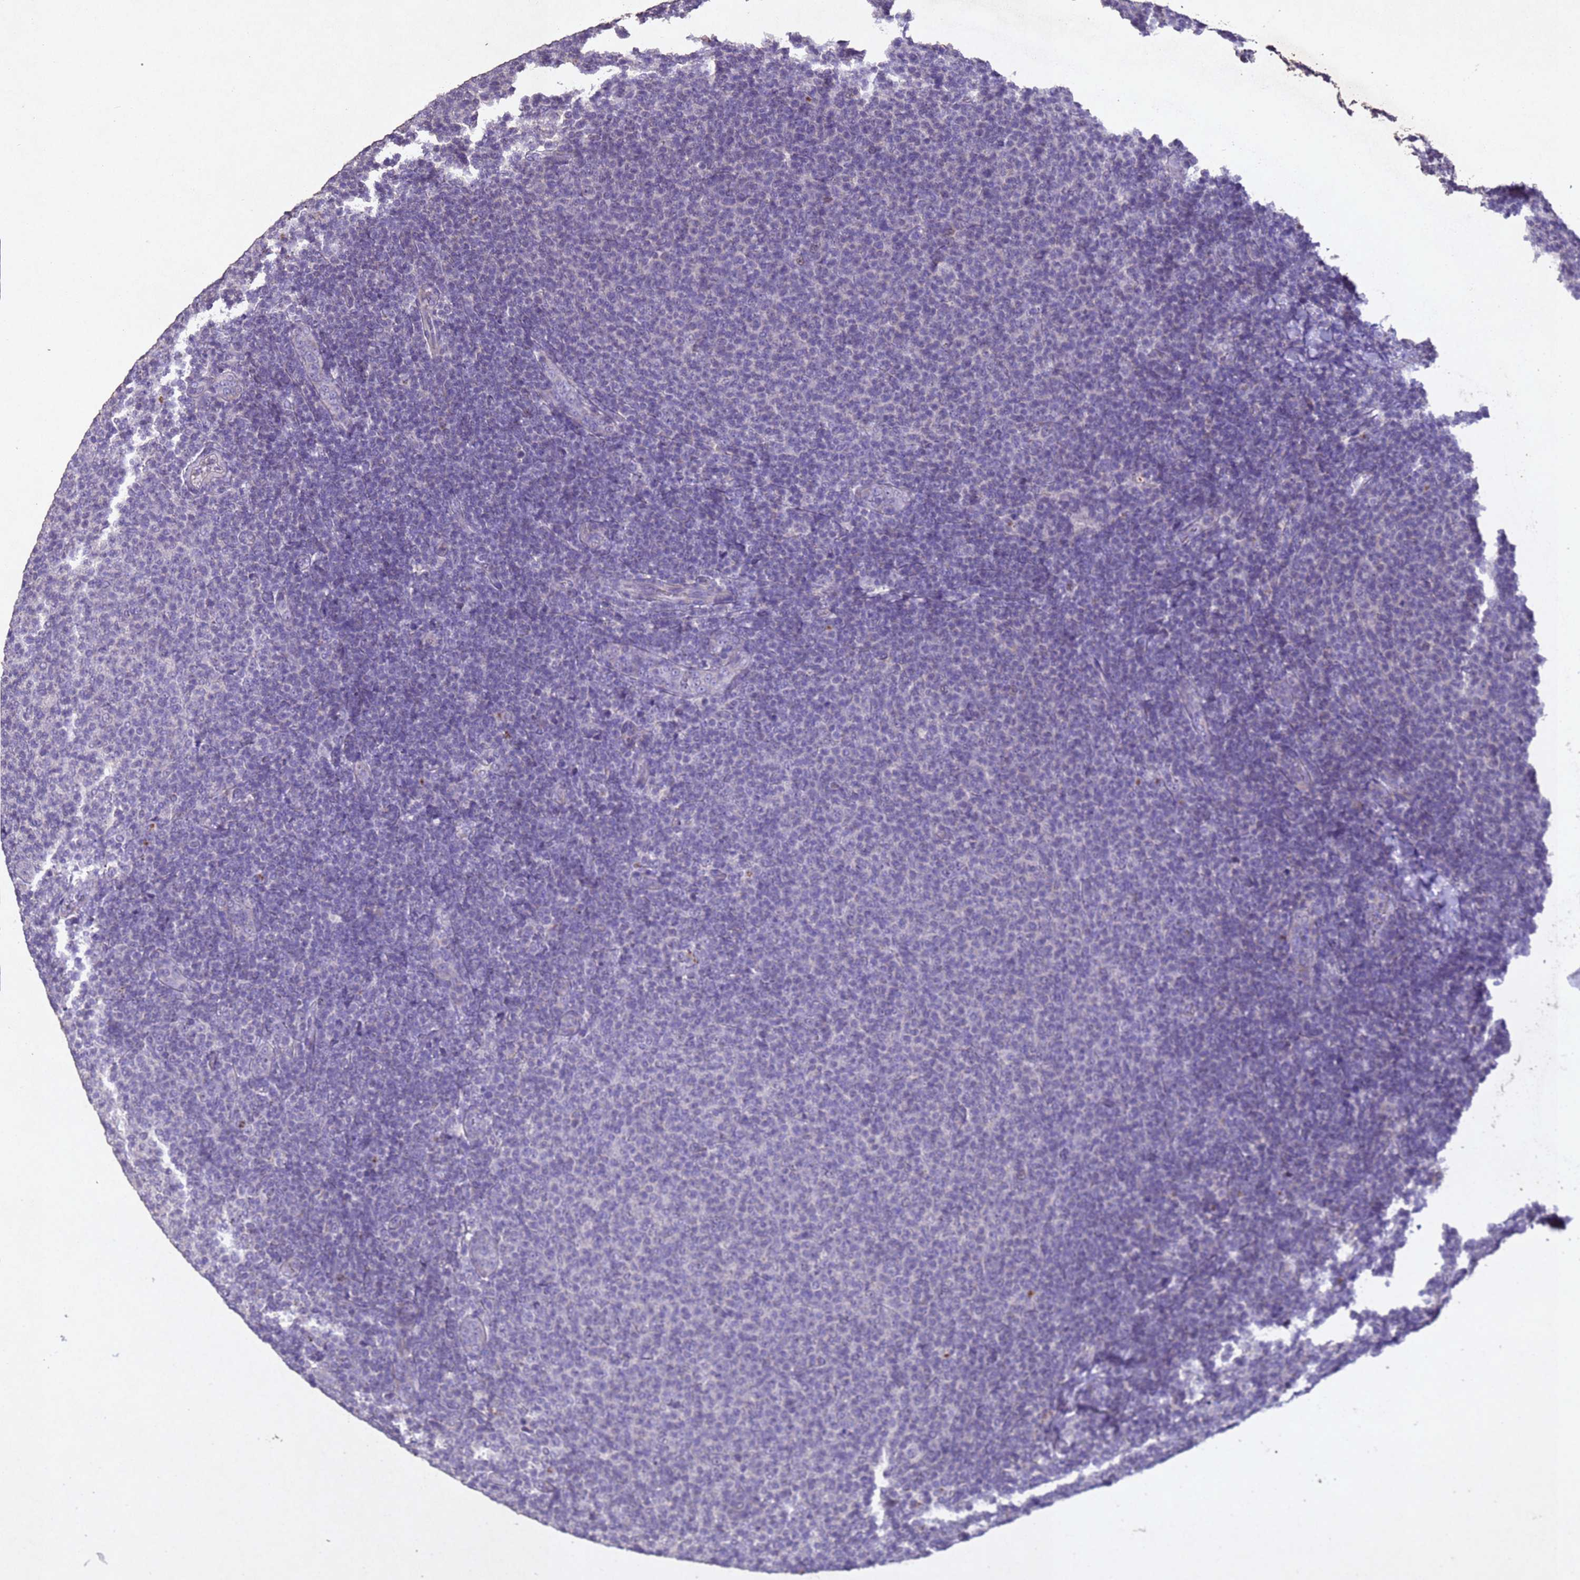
{"staining": {"intensity": "negative", "quantity": "none", "location": "none"}, "tissue": "lymphoma", "cell_type": "Tumor cells", "image_type": "cancer", "snomed": [{"axis": "morphology", "description": "Malignant lymphoma, non-Hodgkin's type, Low grade"}, {"axis": "topography", "description": "Lymph node"}], "caption": "Immunohistochemical staining of low-grade malignant lymphoma, non-Hodgkin's type demonstrates no significant staining in tumor cells. The staining was performed using DAB to visualize the protein expression in brown, while the nuclei were stained in blue with hematoxylin (Magnification: 20x).", "gene": "NLRP11", "patient": {"sex": "male", "age": 66}}